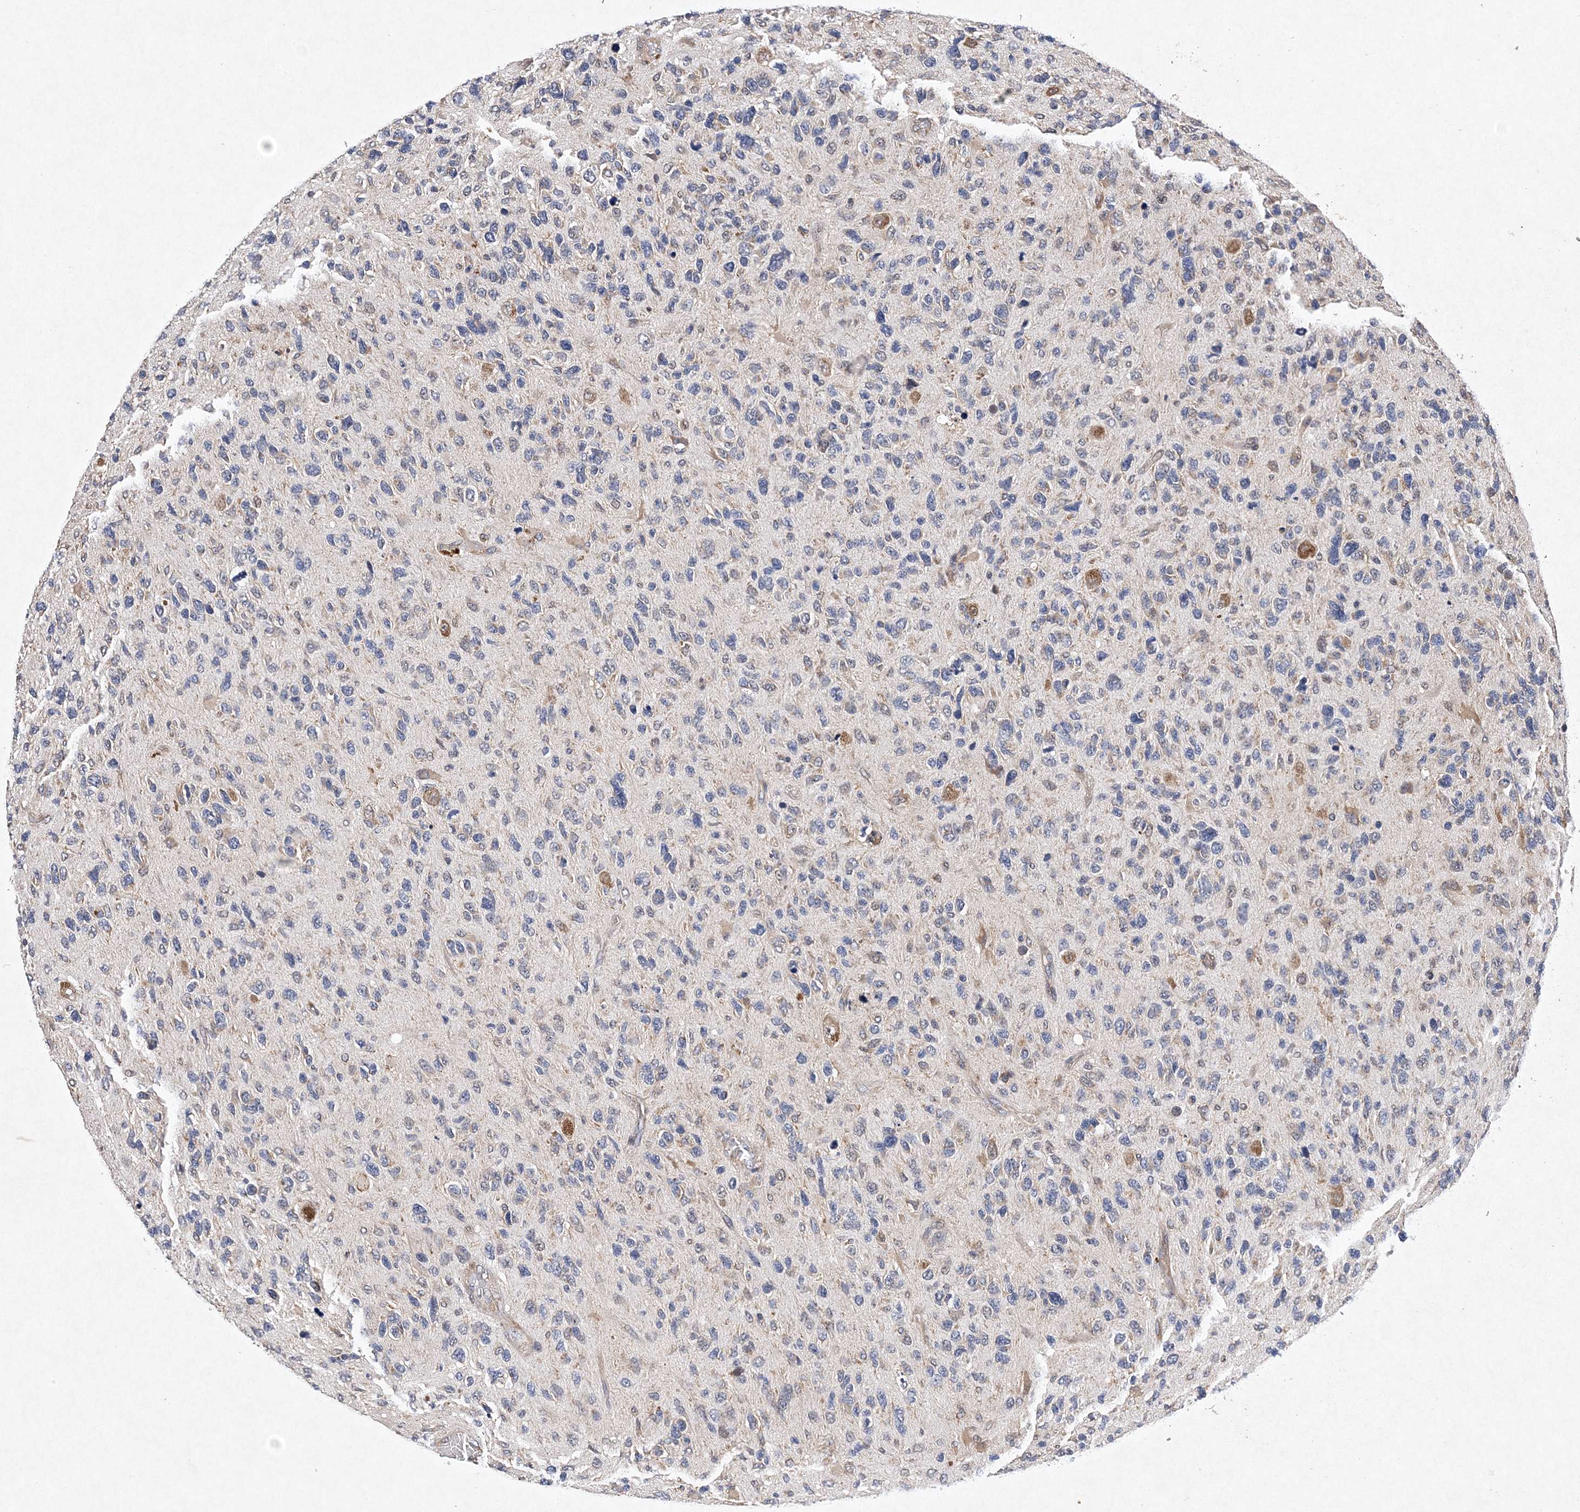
{"staining": {"intensity": "negative", "quantity": "none", "location": "none"}, "tissue": "glioma", "cell_type": "Tumor cells", "image_type": "cancer", "snomed": [{"axis": "morphology", "description": "Glioma, malignant, High grade"}, {"axis": "topography", "description": "Brain"}], "caption": "High magnification brightfield microscopy of glioma stained with DAB (3,3'-diaminobenzidine) (brown) and counterstained with hematoxylin (blue): tumor cells show no significant expression. Nuclei are stained in blue.", "gene": "PROSER1", "patient": {"sex": "female", "age": 58}}